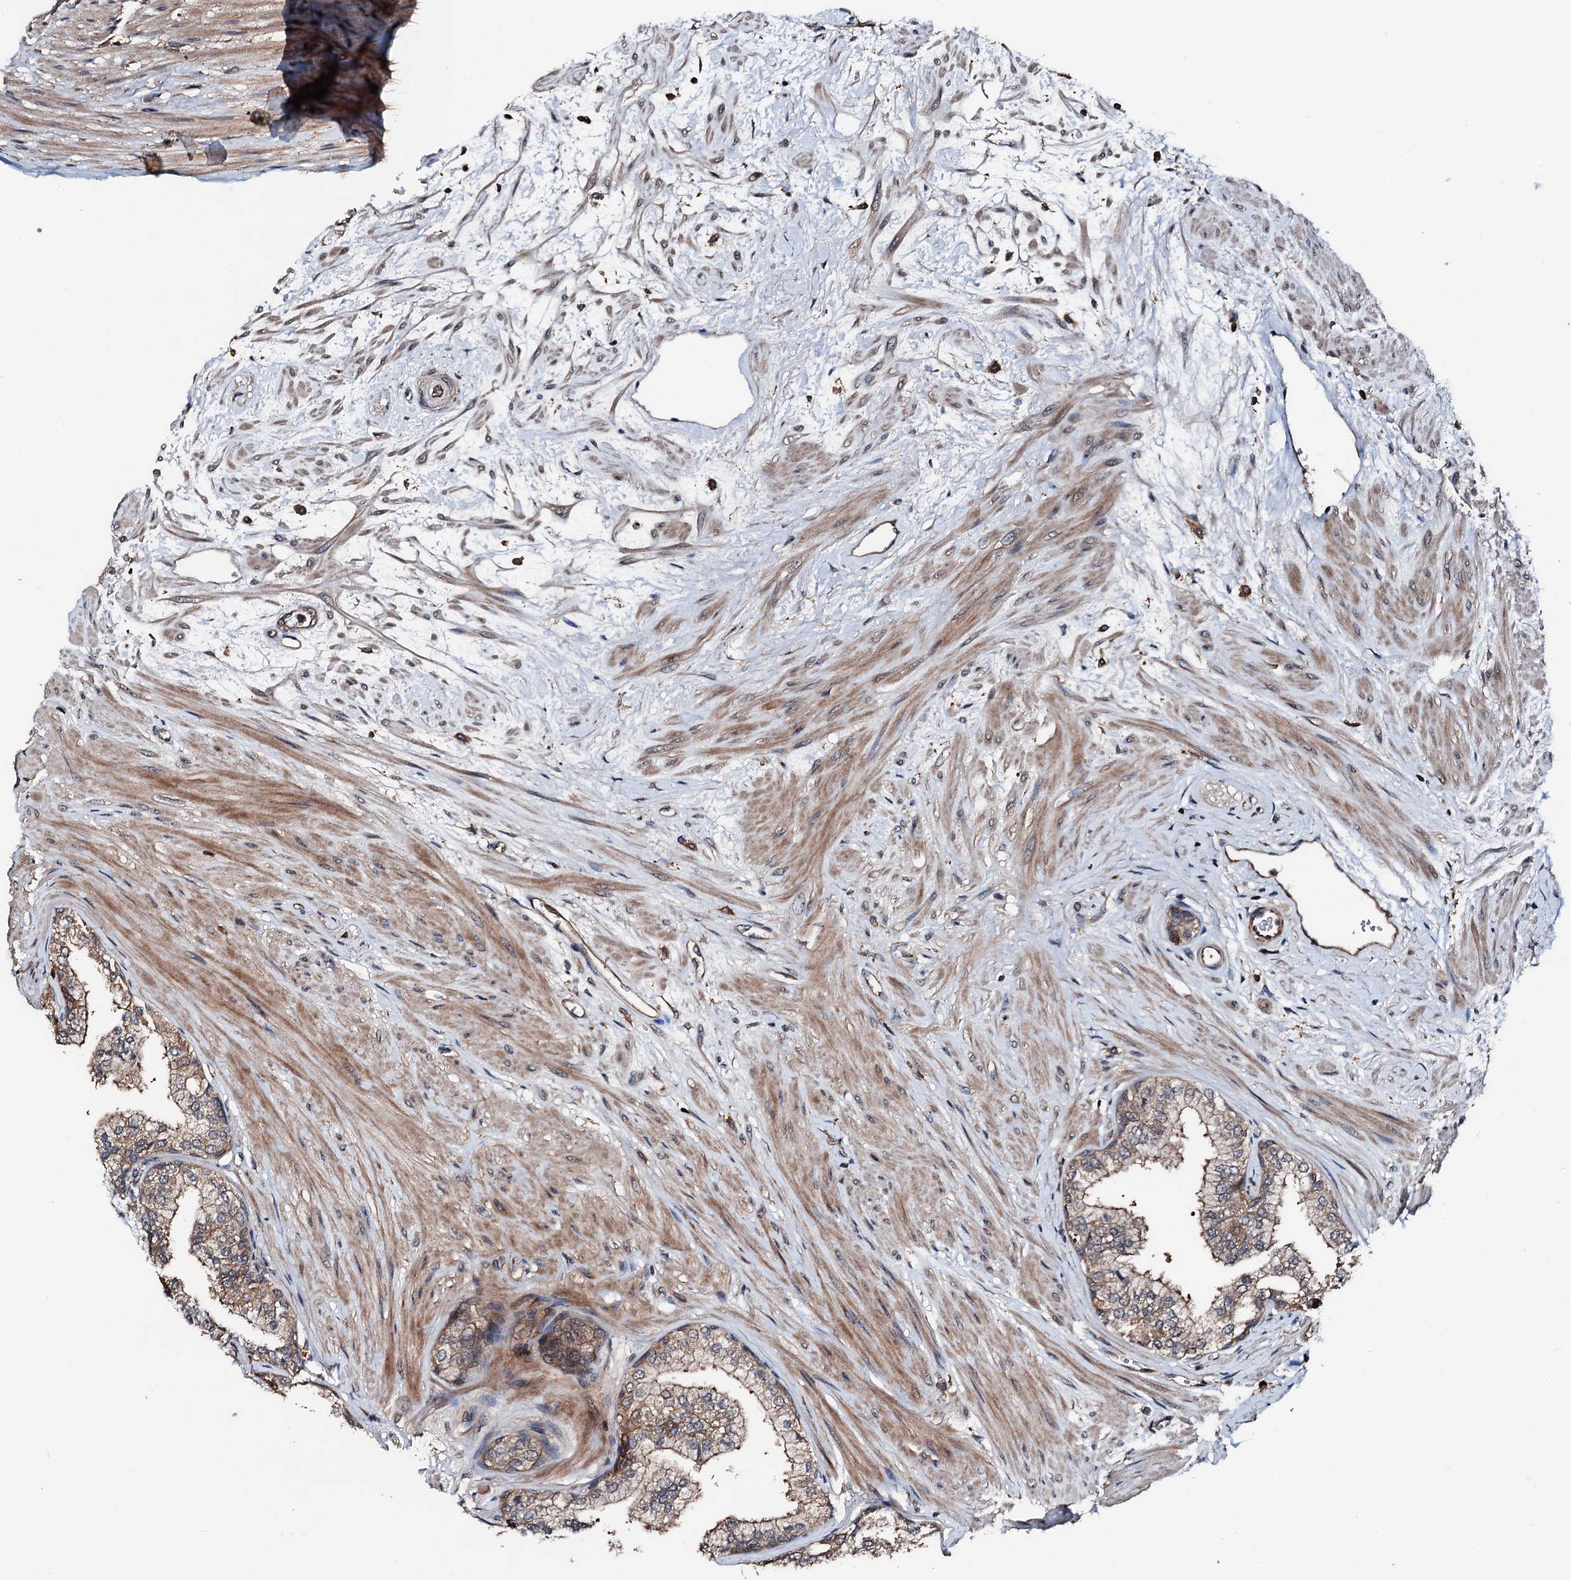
{"staining": {"intensity": "moderate", "quantity": ">75%", "location": "cytoplasmic/membranous"}, "tissue": "prostate", "cell_type": "Glandular cells", "image_type": "normal", "snomed": [{"axis": "morphology", "description": "Normal tissue, NOS"}, {"axis": "topography", "description": "Prostate"}], "caption": "Immunohistochemistry micrograph of normal prostate: prostate stained using immunohistochemistry (IHC) demonstrates medium levels of moderate protein expression localized specifically in the cytoplasmic/membranous of glandular cells, appearing as a cytoplasmic/membranous brown color.", "gene": "FGD4", "patient": {"sex": "male", "age": 60}}